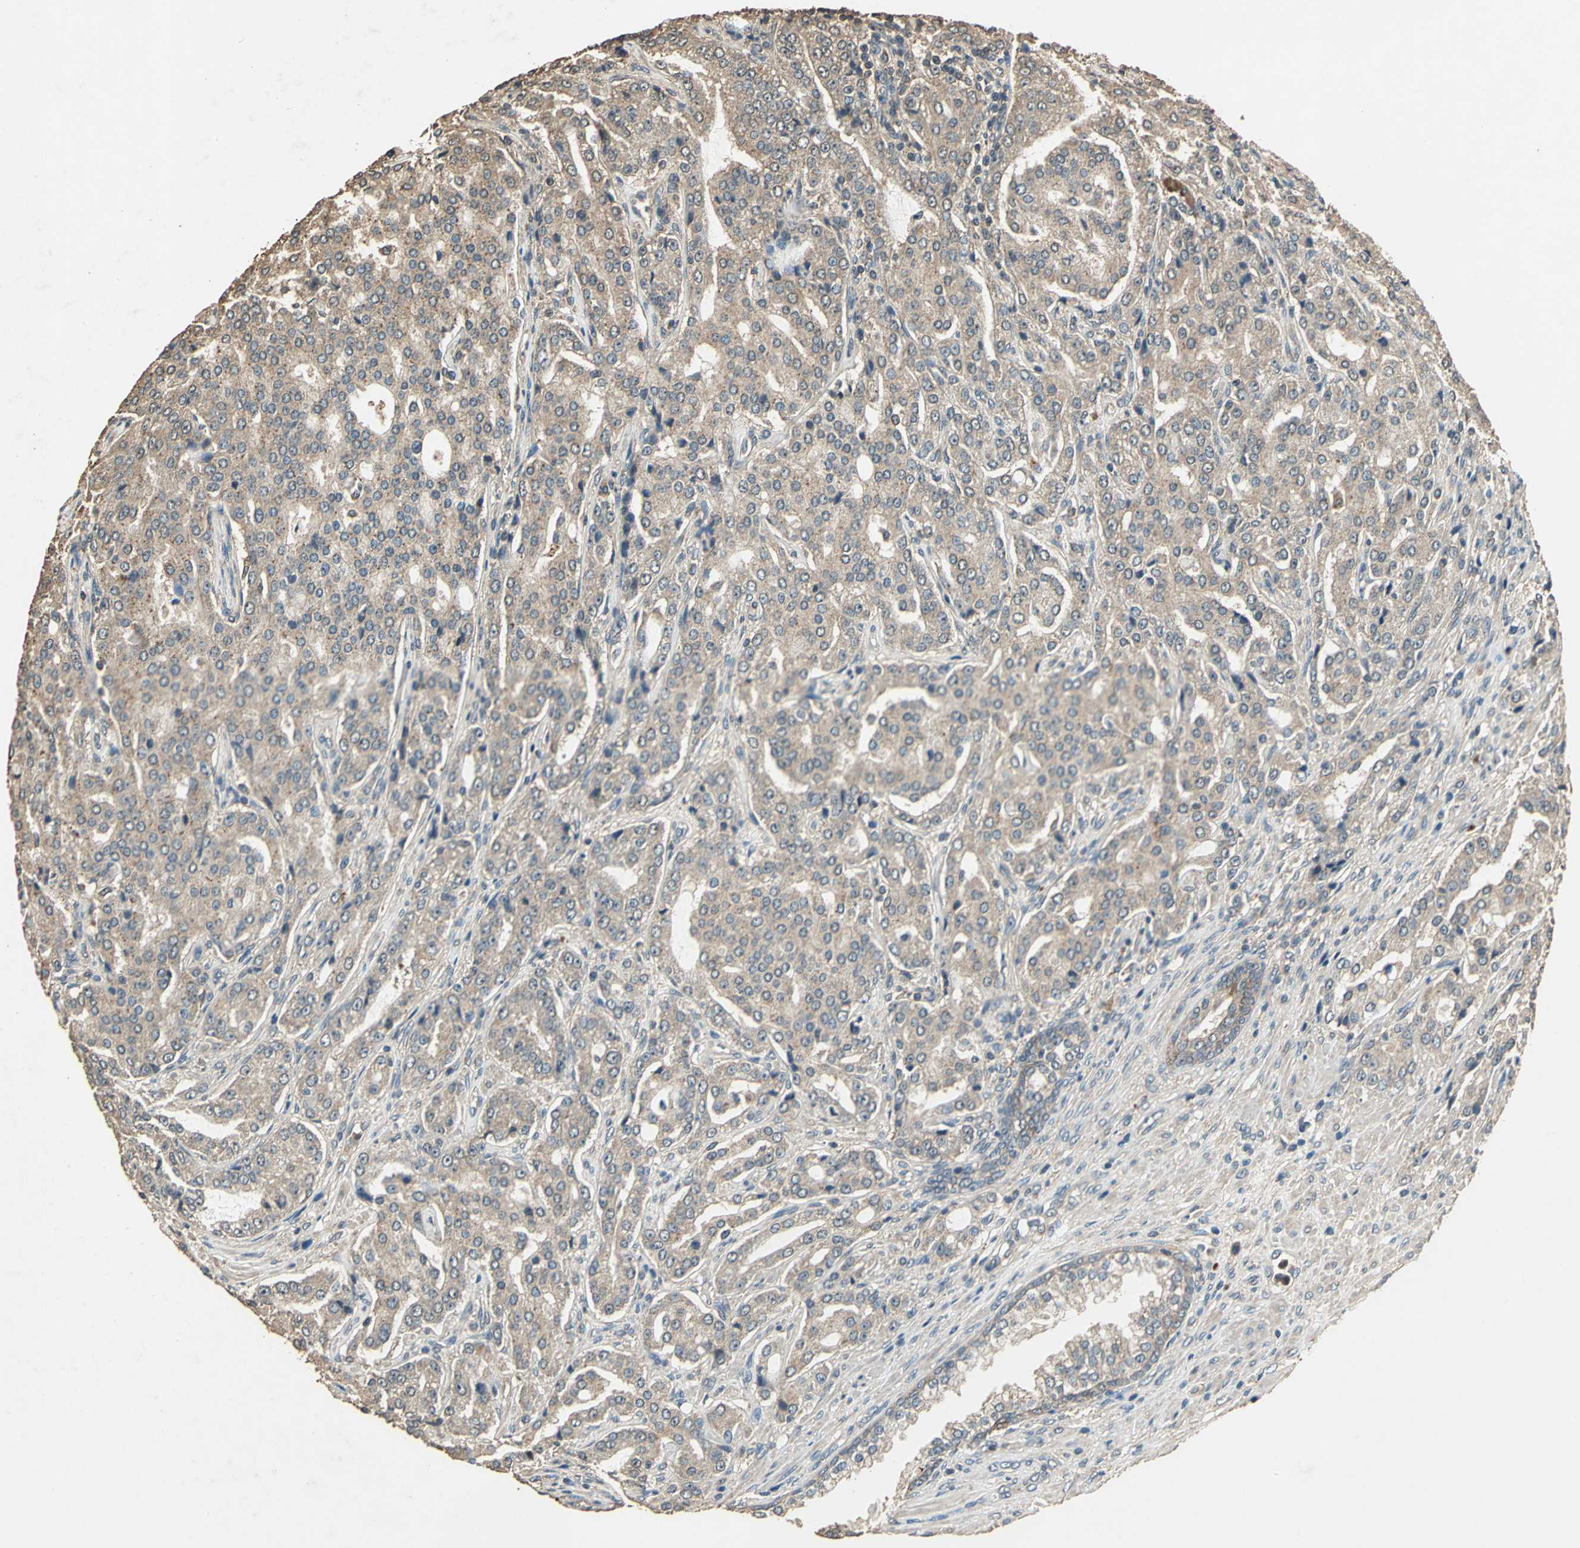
{"staining": {"intensity": "moderate", "quantity": ">75%", "location": "cytoplasmic/membranous"}, "tissue": "prostate cancer", "cell_type": "Tumor cells", "image_type": "cancer", "snomed": [{"axis": "morphology", "description": "Adenocarcinoma, High grade"}, {"axis": "topography", "description": "Prostate"}], "caption": "The micrograph exhibits immunohistochemical staining of adenocarcinoma (high-grade) (prostate). There is moderate cytoplasmic/membranous expression is present in approximately >75% of tumor cells. (DAB (3,3'-diaminobenzidine) IHC with brightfield microscopy, high magnification).", "gene": "TMPRSS4", "patient": {"sex": "male", "age": 72}}